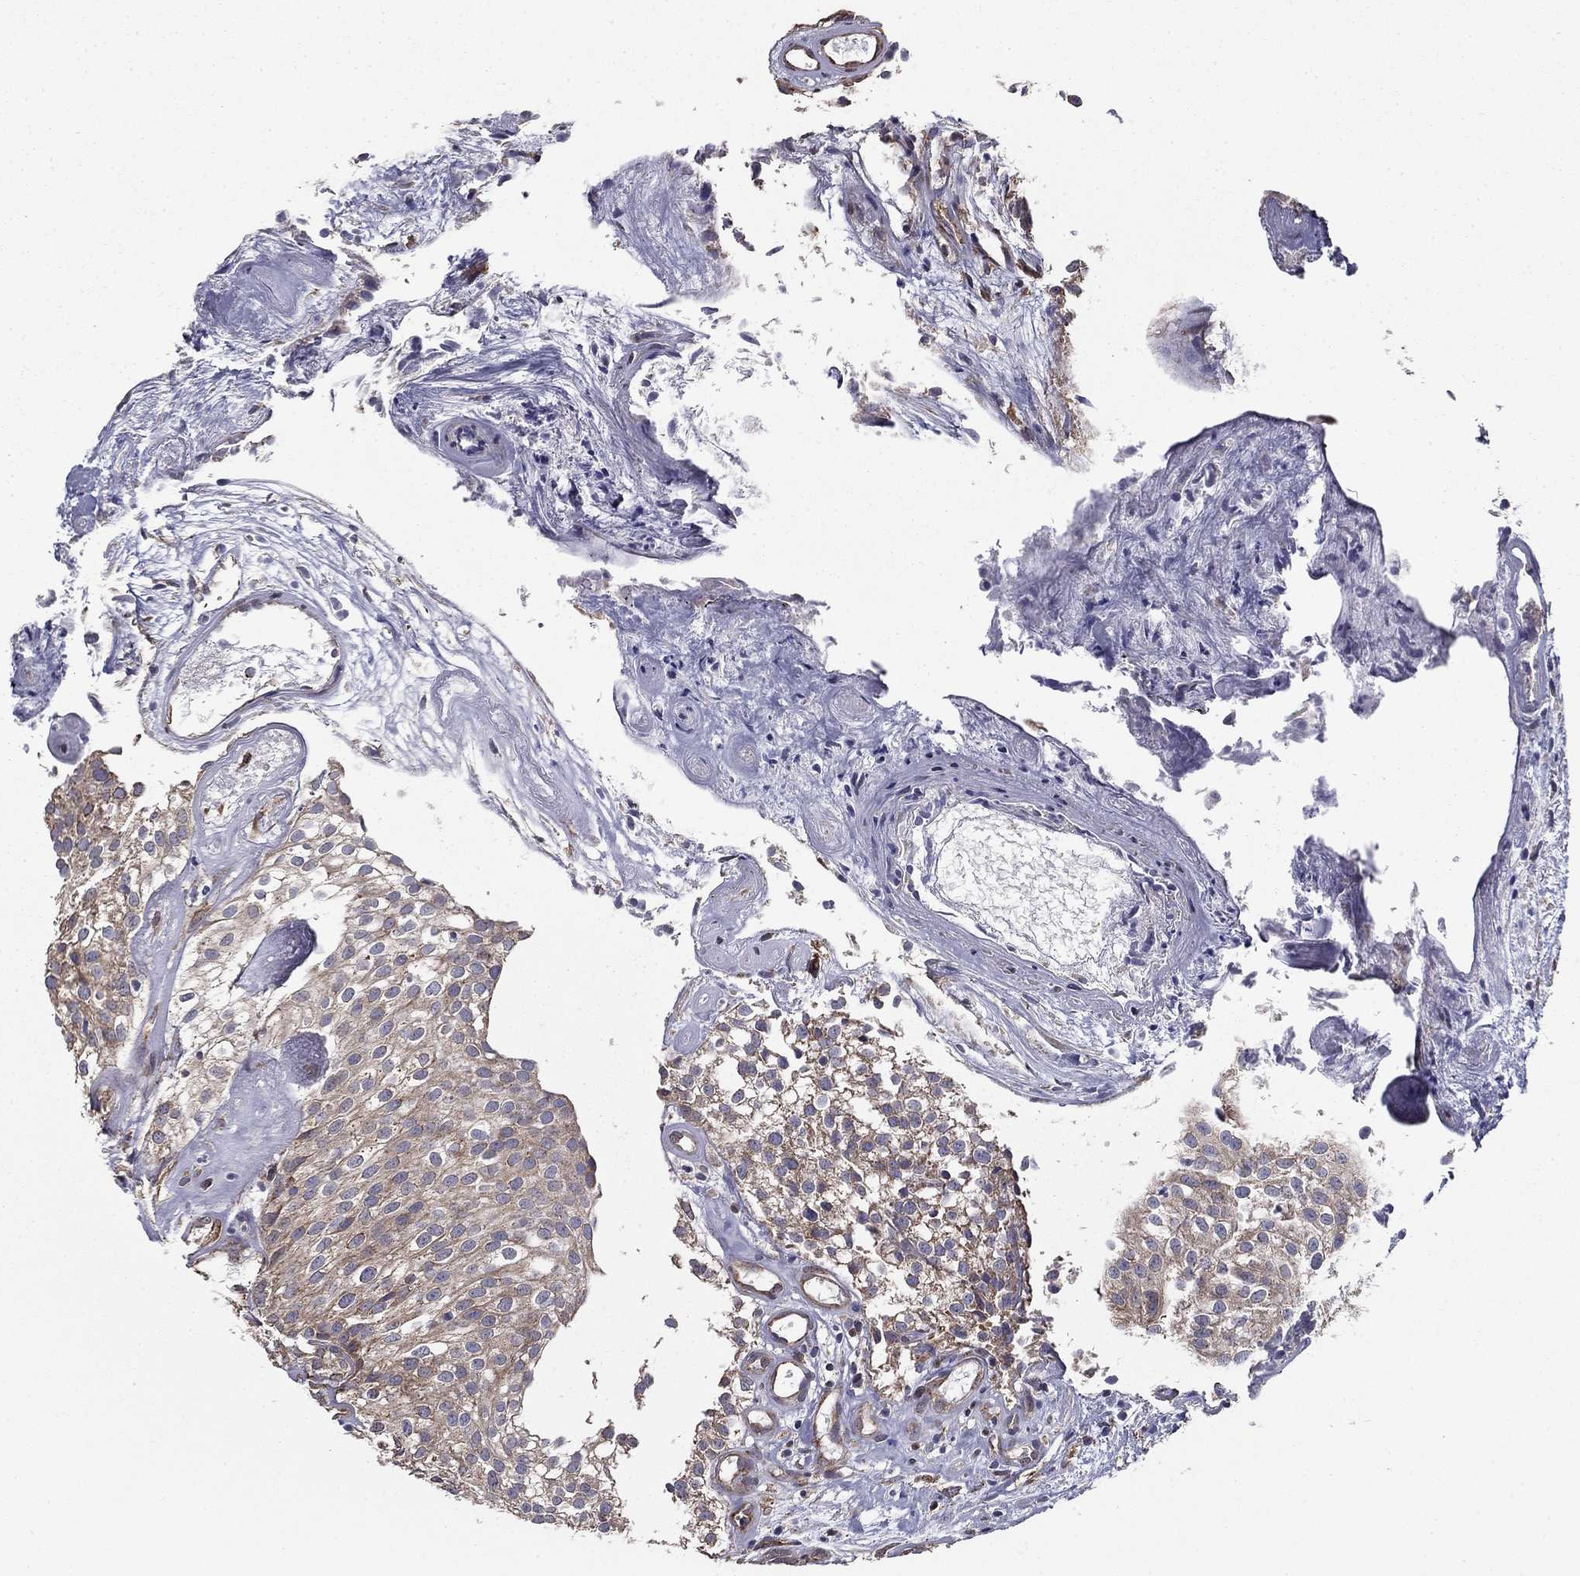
{"staining": {"intensity": "weak", "quantity": "25%-75%", "location": "cytoplasmic/membranous"}, "tissue": "urothelial cancer", "cell_type": "Tumor cells", "image_type": "cancer", "snomed": [{"axis": "morphology", "description": "Urothelial carcinoma, High grade"}, {"axis": "topography", "description": "Urinary bladder"}], "caption": "IHC photomicrograph of human urothelial cancer stained for a protein (brown), which exhibits low levels of weak cytoplasmic/membranous staining in about 25%-75% of tumor cells.", "gene": "NKIRAS1", "patient": {"sex": "female", "age": 79}}